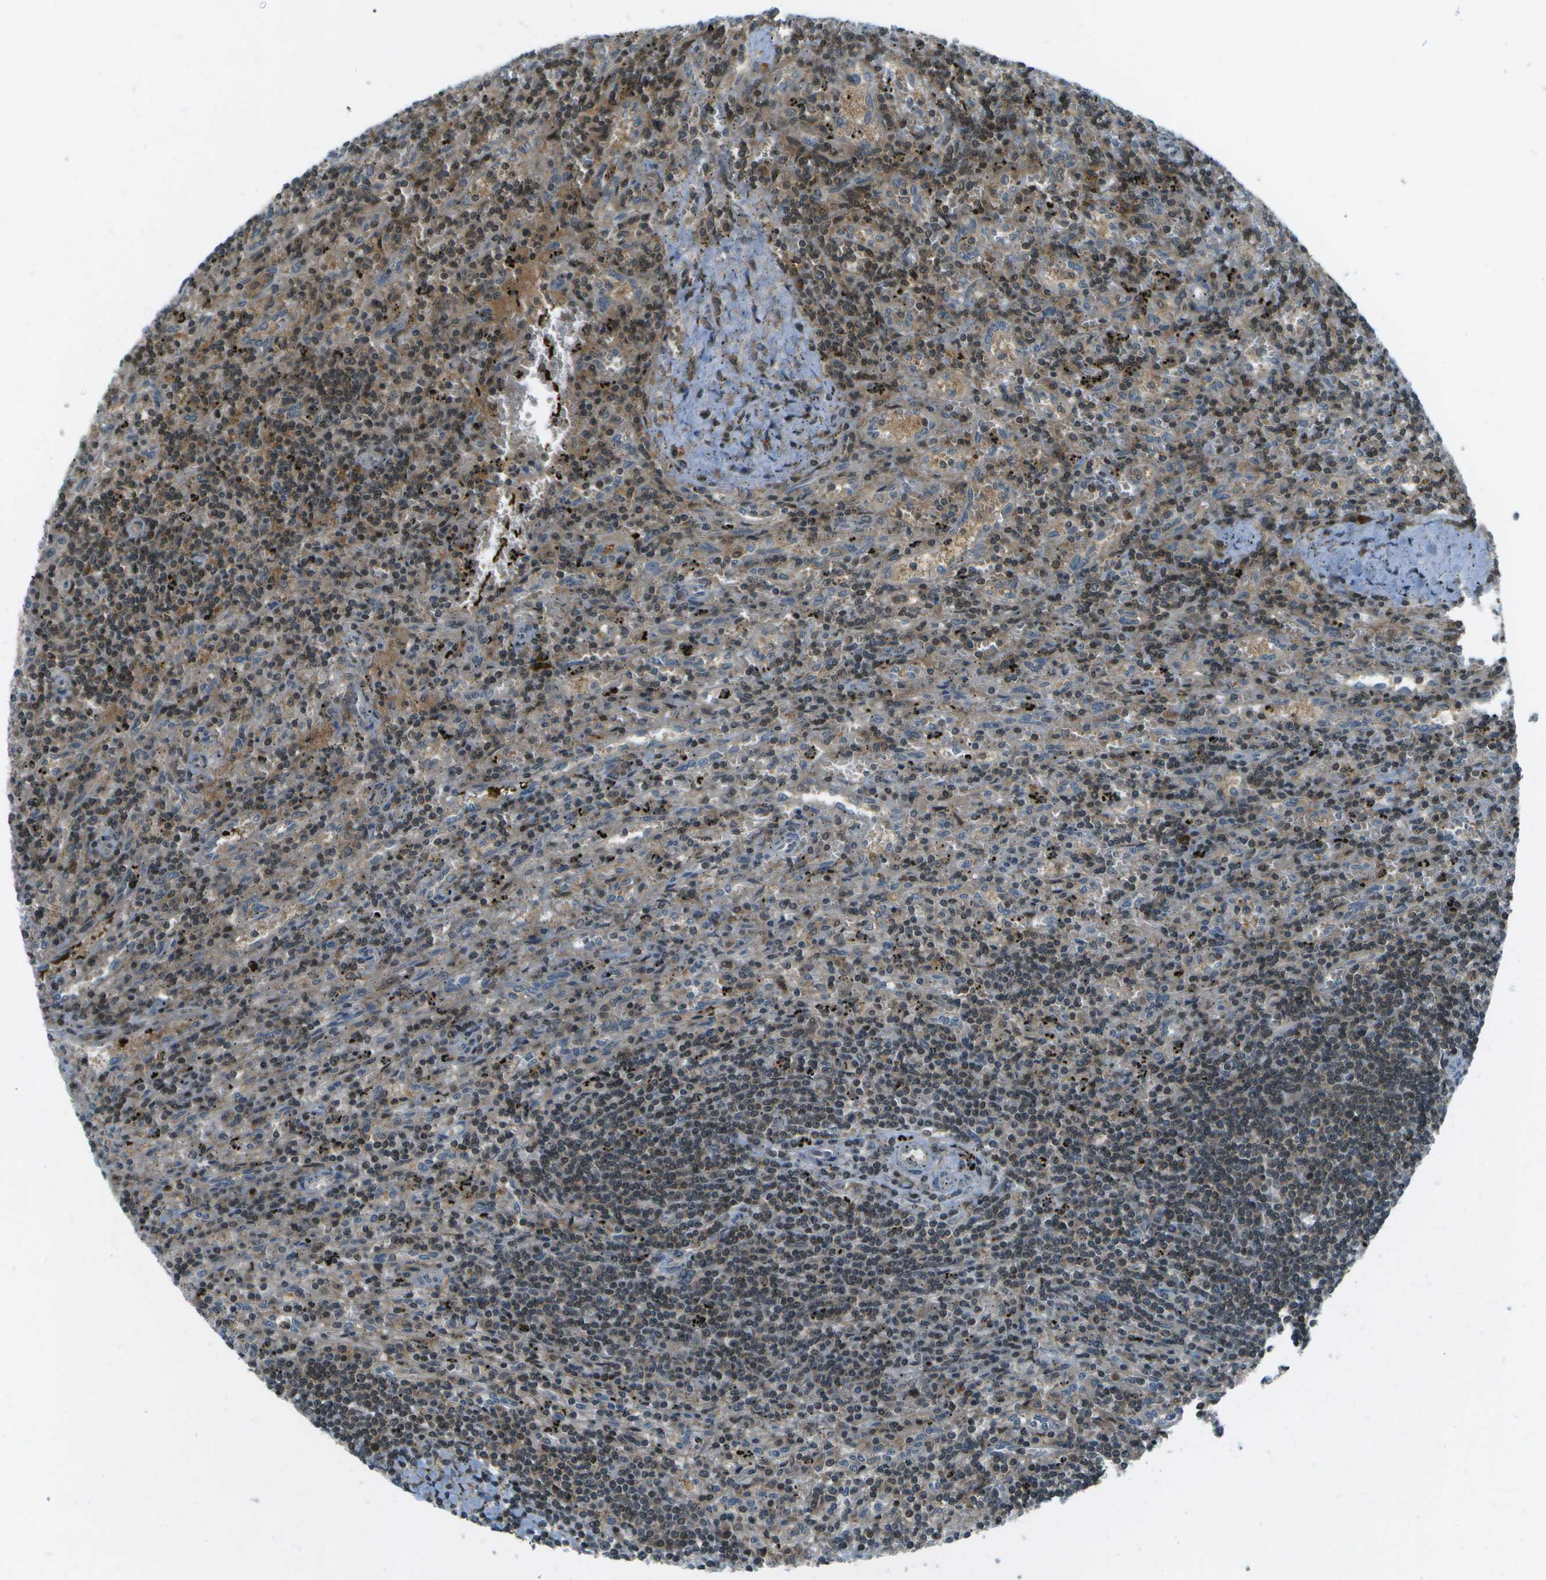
{"staining": {"intensity": "moderate", "quantity": "25%-75%", "location": "cytoplasmic/membranous,nuclear"}, "tissue": "lymphoma", "cell_type": "Tumor cells", "image_type": "cancer", "snomed": [{"axis": "morphology", "description": "Malignant lymphoma, non-Hodgkin's type, Low grade"}, {"axis": "topography", "description": "Spleen"}], "caption": "An image of human lymphoma stained for a protein shows moderate cytoplasmic/membranous and nuclear brown staining in tumor cells.", "gene": "TMEM19", "patient": {"sex": "male", "age": 76}}